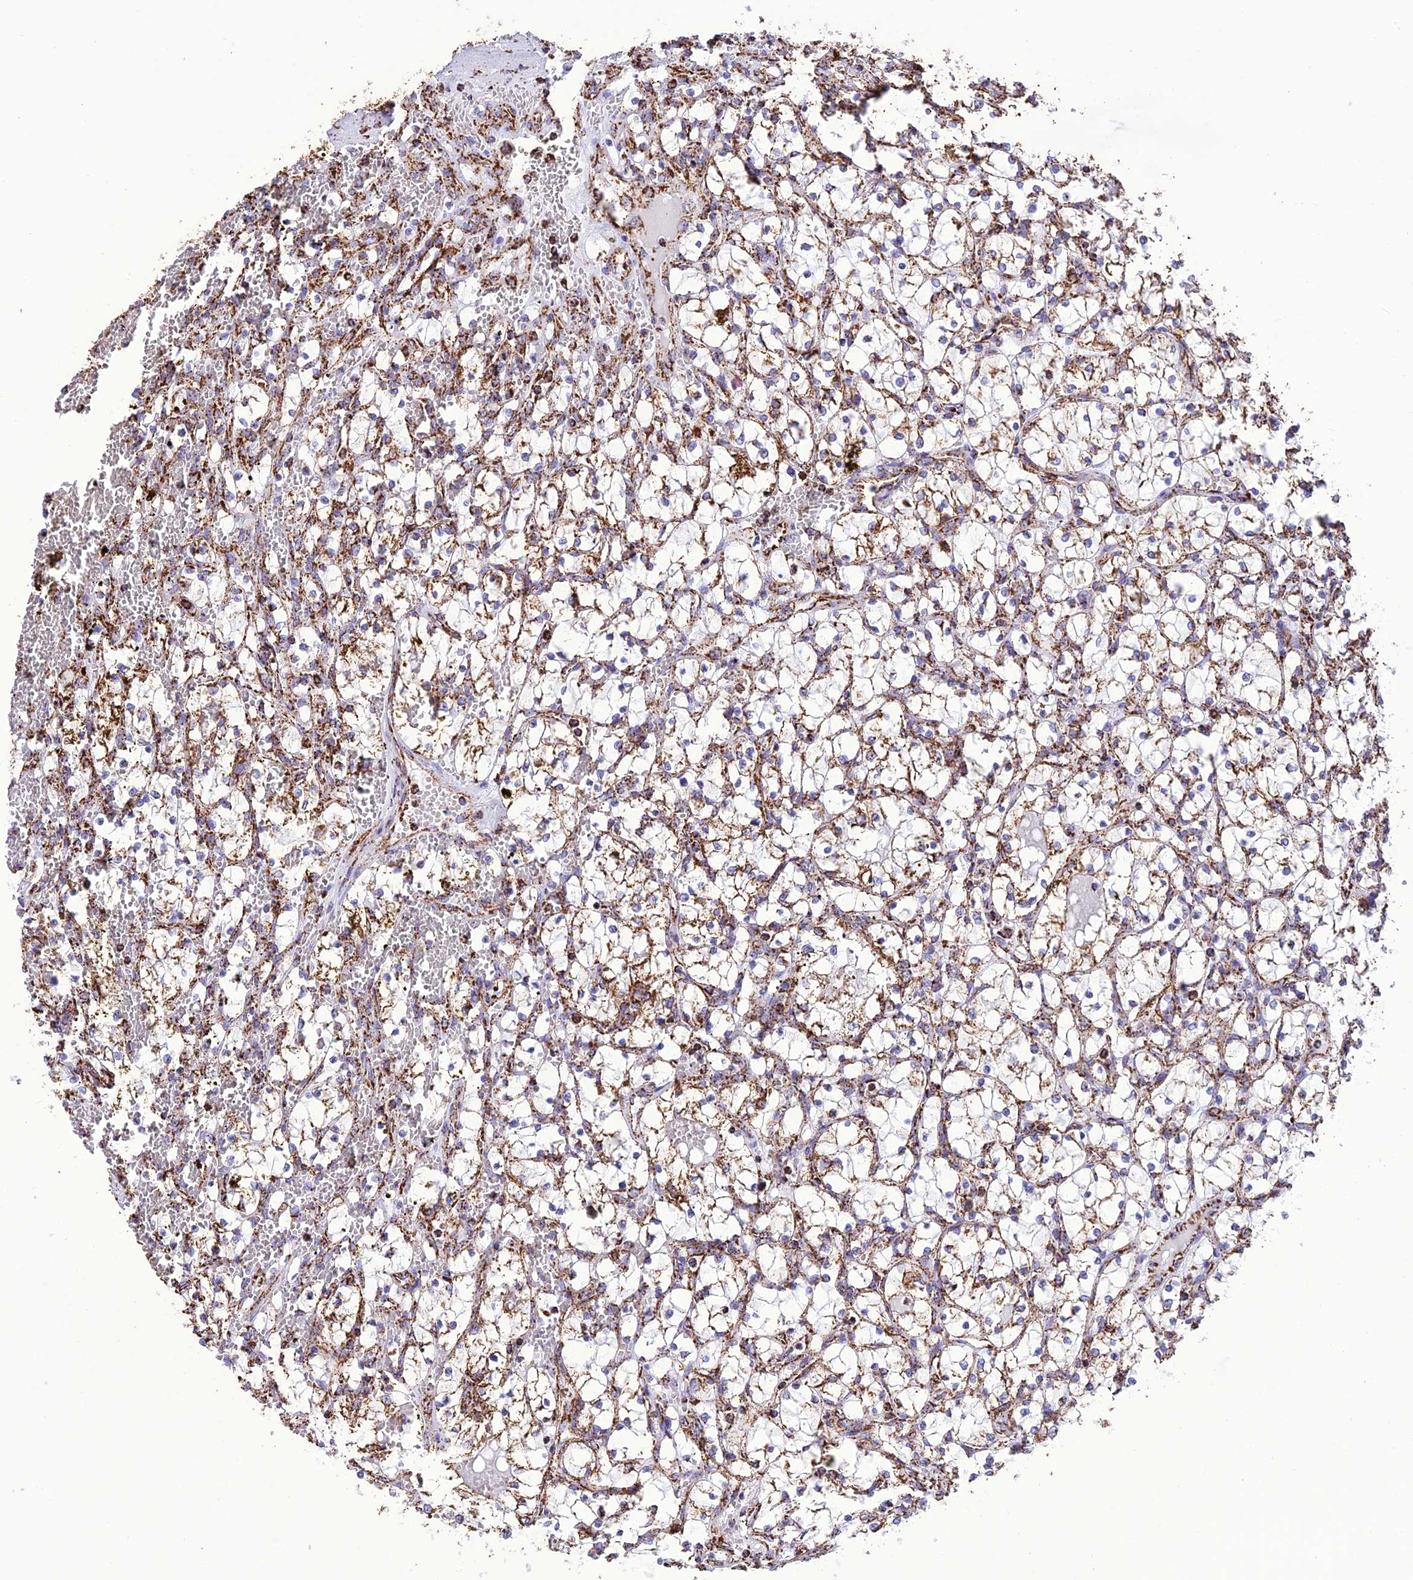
{"staining": {"intensity": "strong", "quantity": "25%-75%", "location": "cytoplasmic/membranous"}, "tissue": "renal cancer", "cell_type": "Tumor cells", "image_type": "cancer", "snomed": [{"axis": "morphology", "description": "Adenocarcinoma, NOS"}, {"axis": "topography", "description": "Kidney"}], "caption": "Brown immunohistochemical staining in human renal adenocarcinoma demonstrates strong cytoplasmic/membranous expression in about 25%-75% of tumor cells.", "gene": "NDUFAF1", "patient": {"sex": "female", "age": 69}}